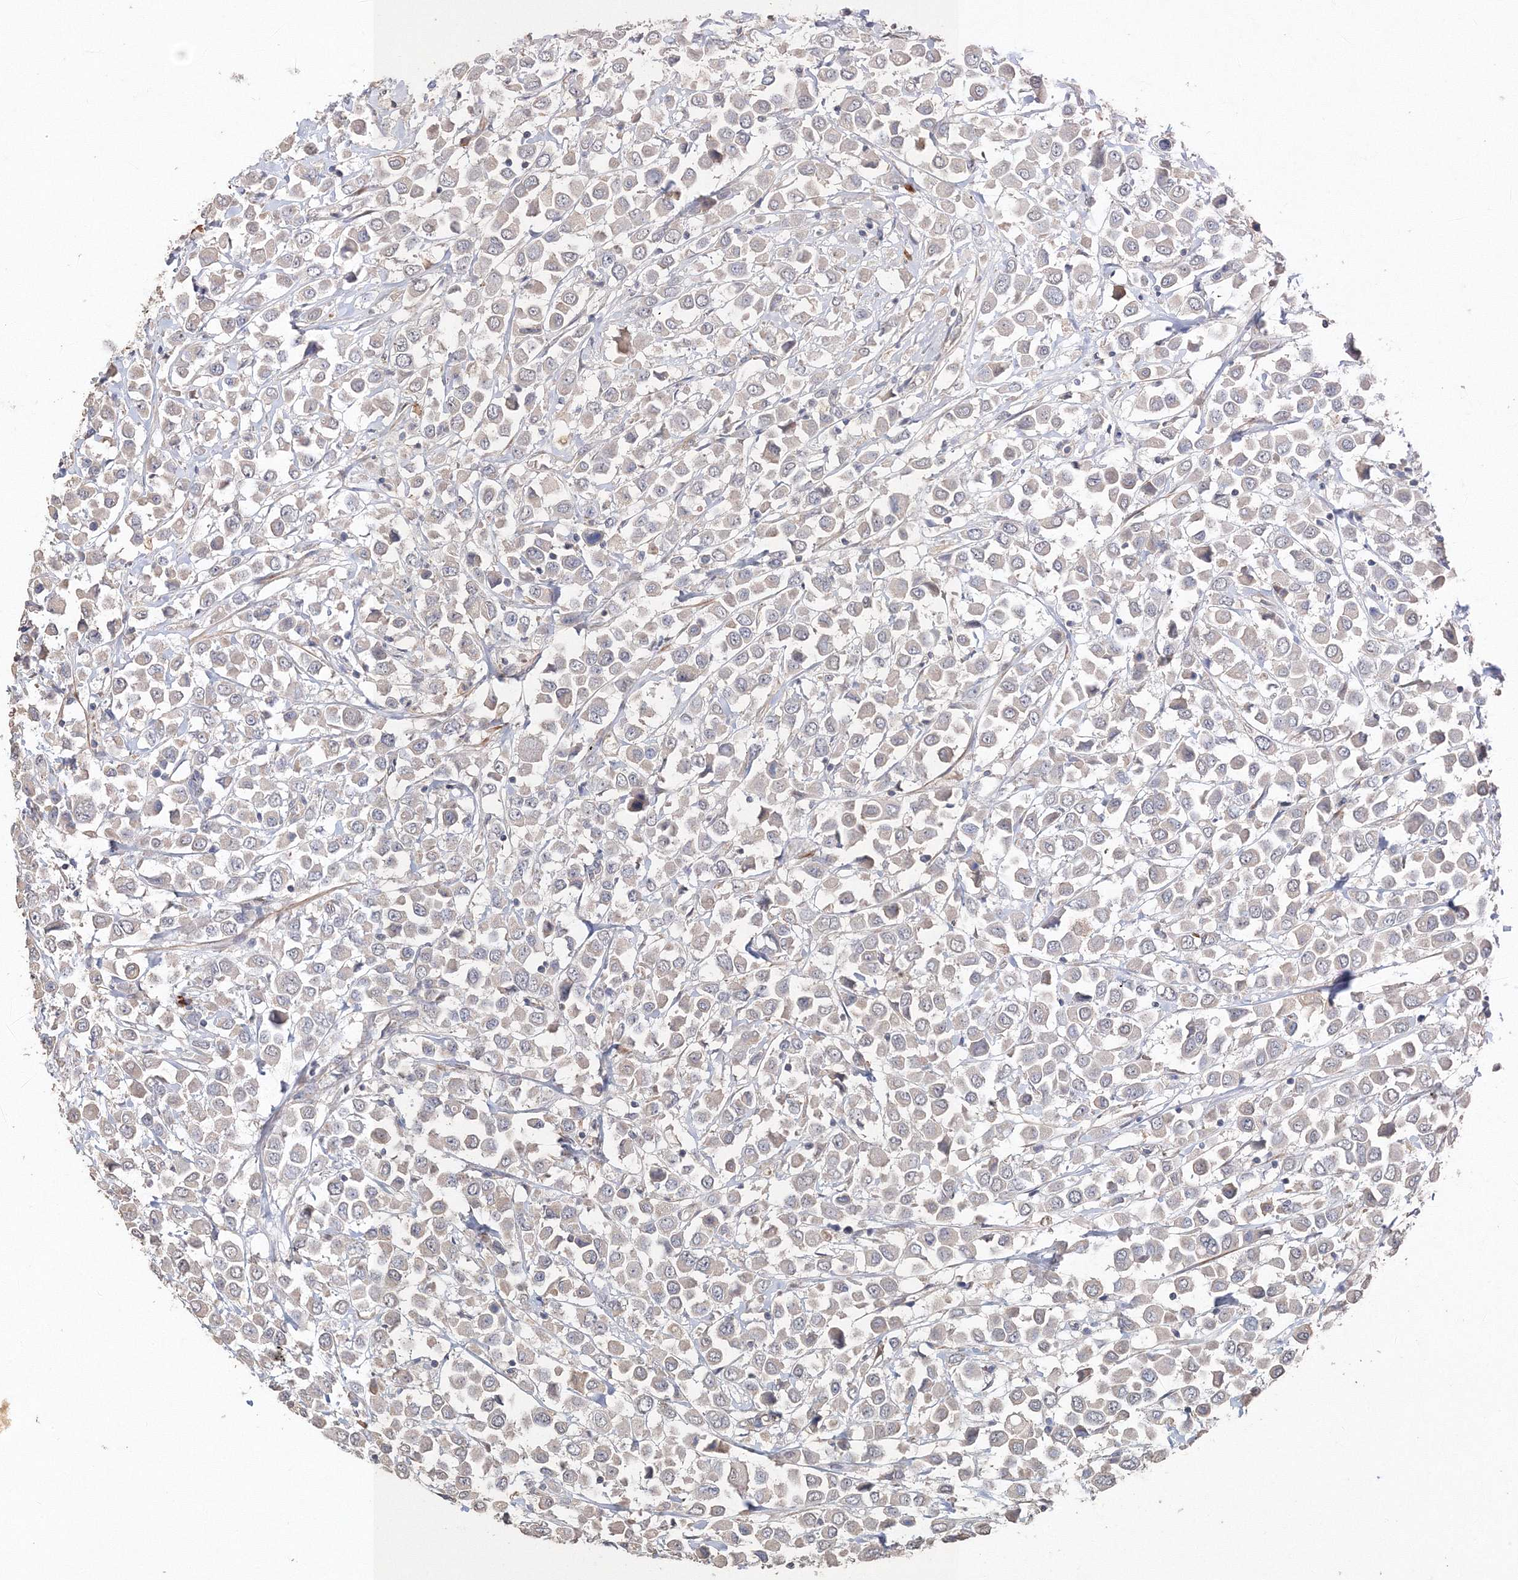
{"staining": {"intensity": "negative", "quantity": "none", "location": "none"}, "tissue": "breast cancer", "cell_type": "Tumor cells", "image_type": "cancer", "snomed": [{"axis": "morphology", "description": "Duct carcinoma"}, {"axis": "topography", "description": "Breast"}], "caption": "Immunohistochemistry (IHC) histopathology image of neoplastic tissue: human breast cancer stained with DAB (3,3'-diaminobenzidine) reveals no significant protein expression in tumor cells.", "gene": "NALF2", "patient": {"sex": "female", "age": 61}}